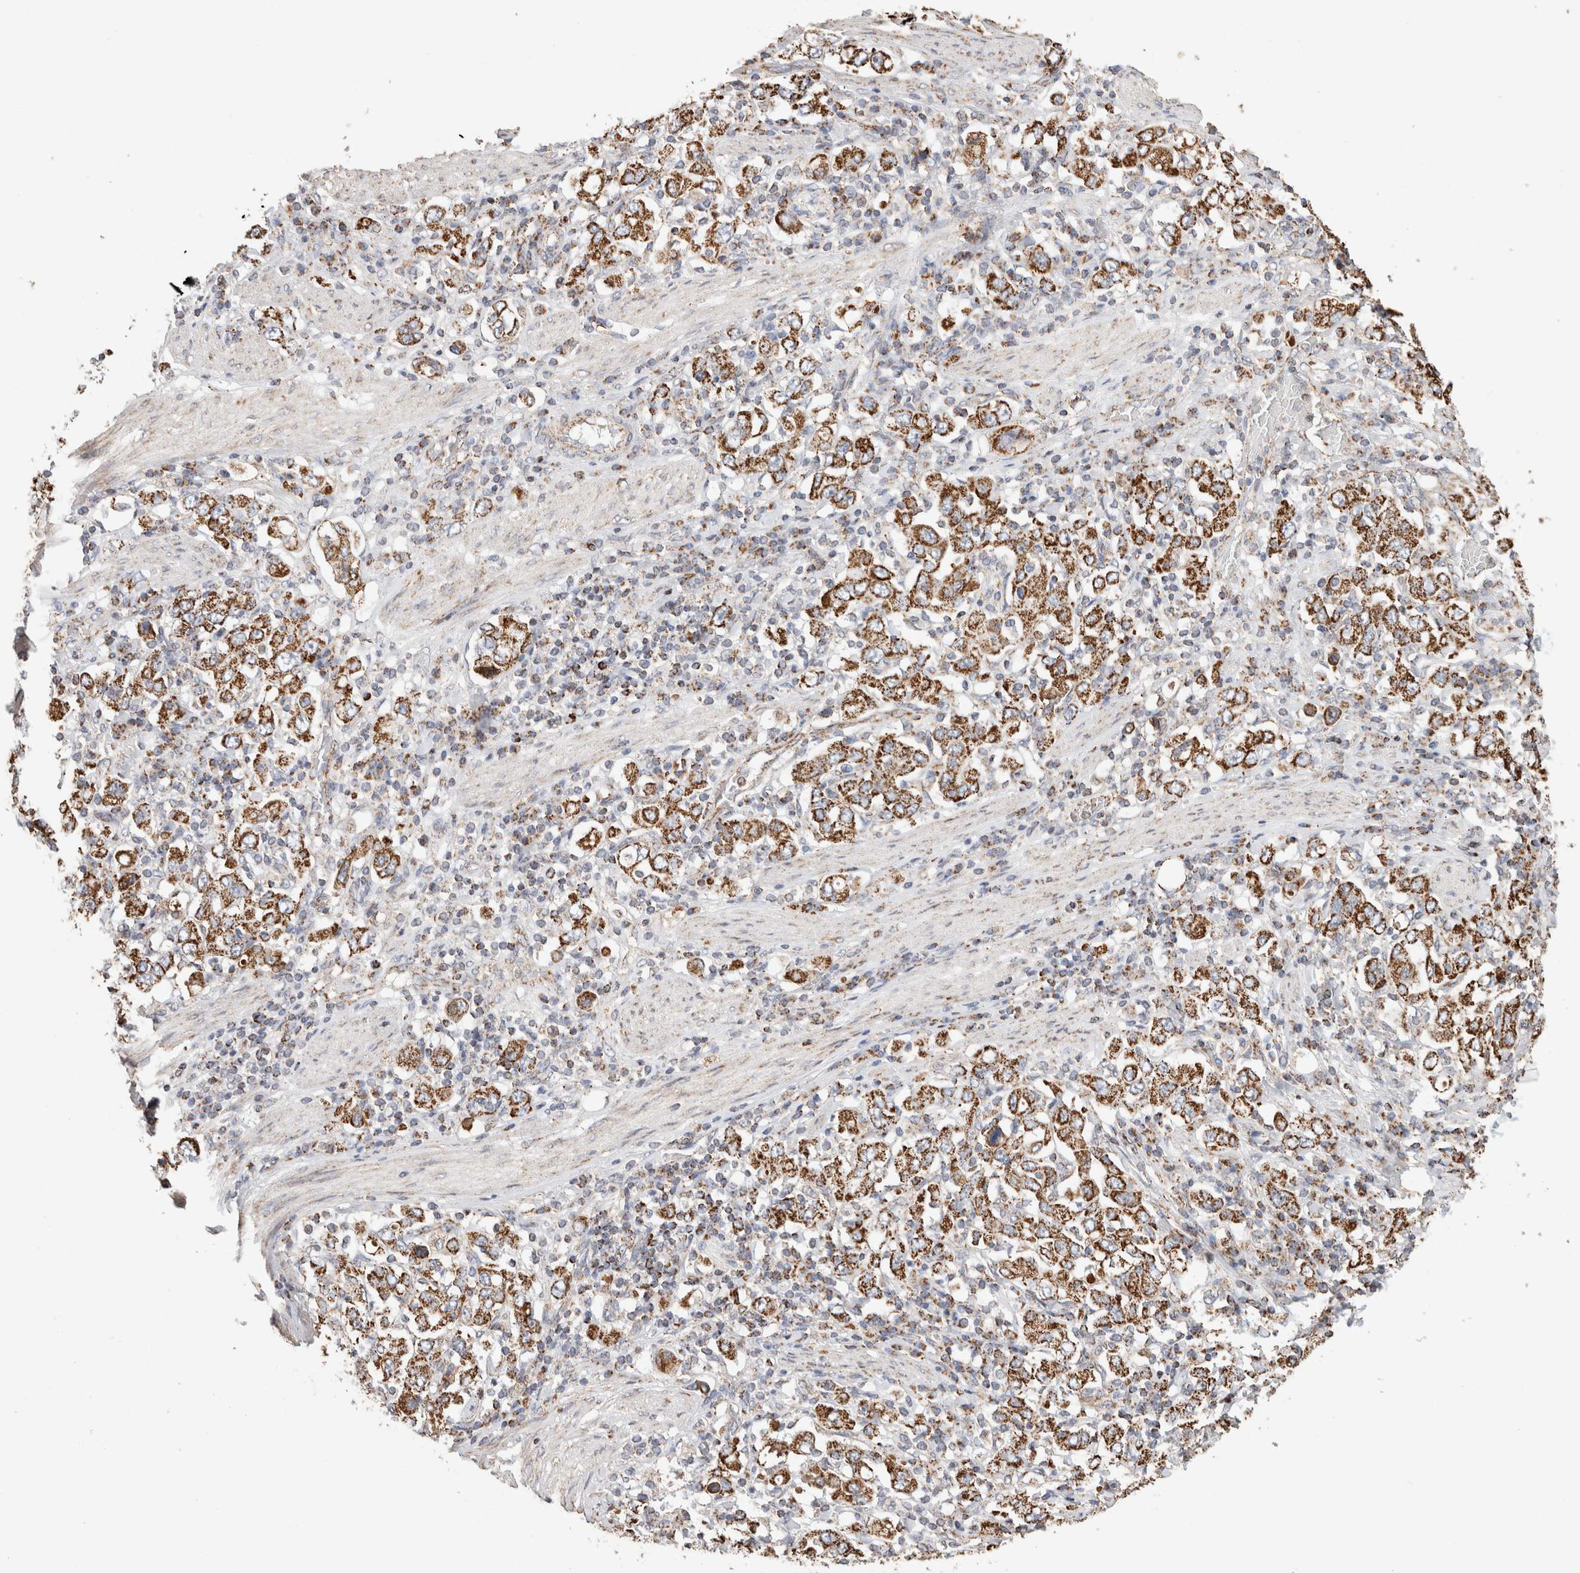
{"staining": {"intensity": "moderate", "quantity": ">75%", "location": "cytoplasmic/membranous"}, "tissue": "stomach cancer", "cell_type": "Tumor cells", "image_type": "cancer", "snomed": [{"axis": "morphology", "description": "Adenocarcinoma, NOS"}, {"axis": "topography", "description": "Stomach, upper"}], "caption": "Stomach adenocarcinoma tissue shows moderate cytoplasmic/membranous expression in about >75% of tumor cells, visualized by immunohistochemistry.", "gene": "C1QBP", "patient": {"sex": "male", "age": 62}}